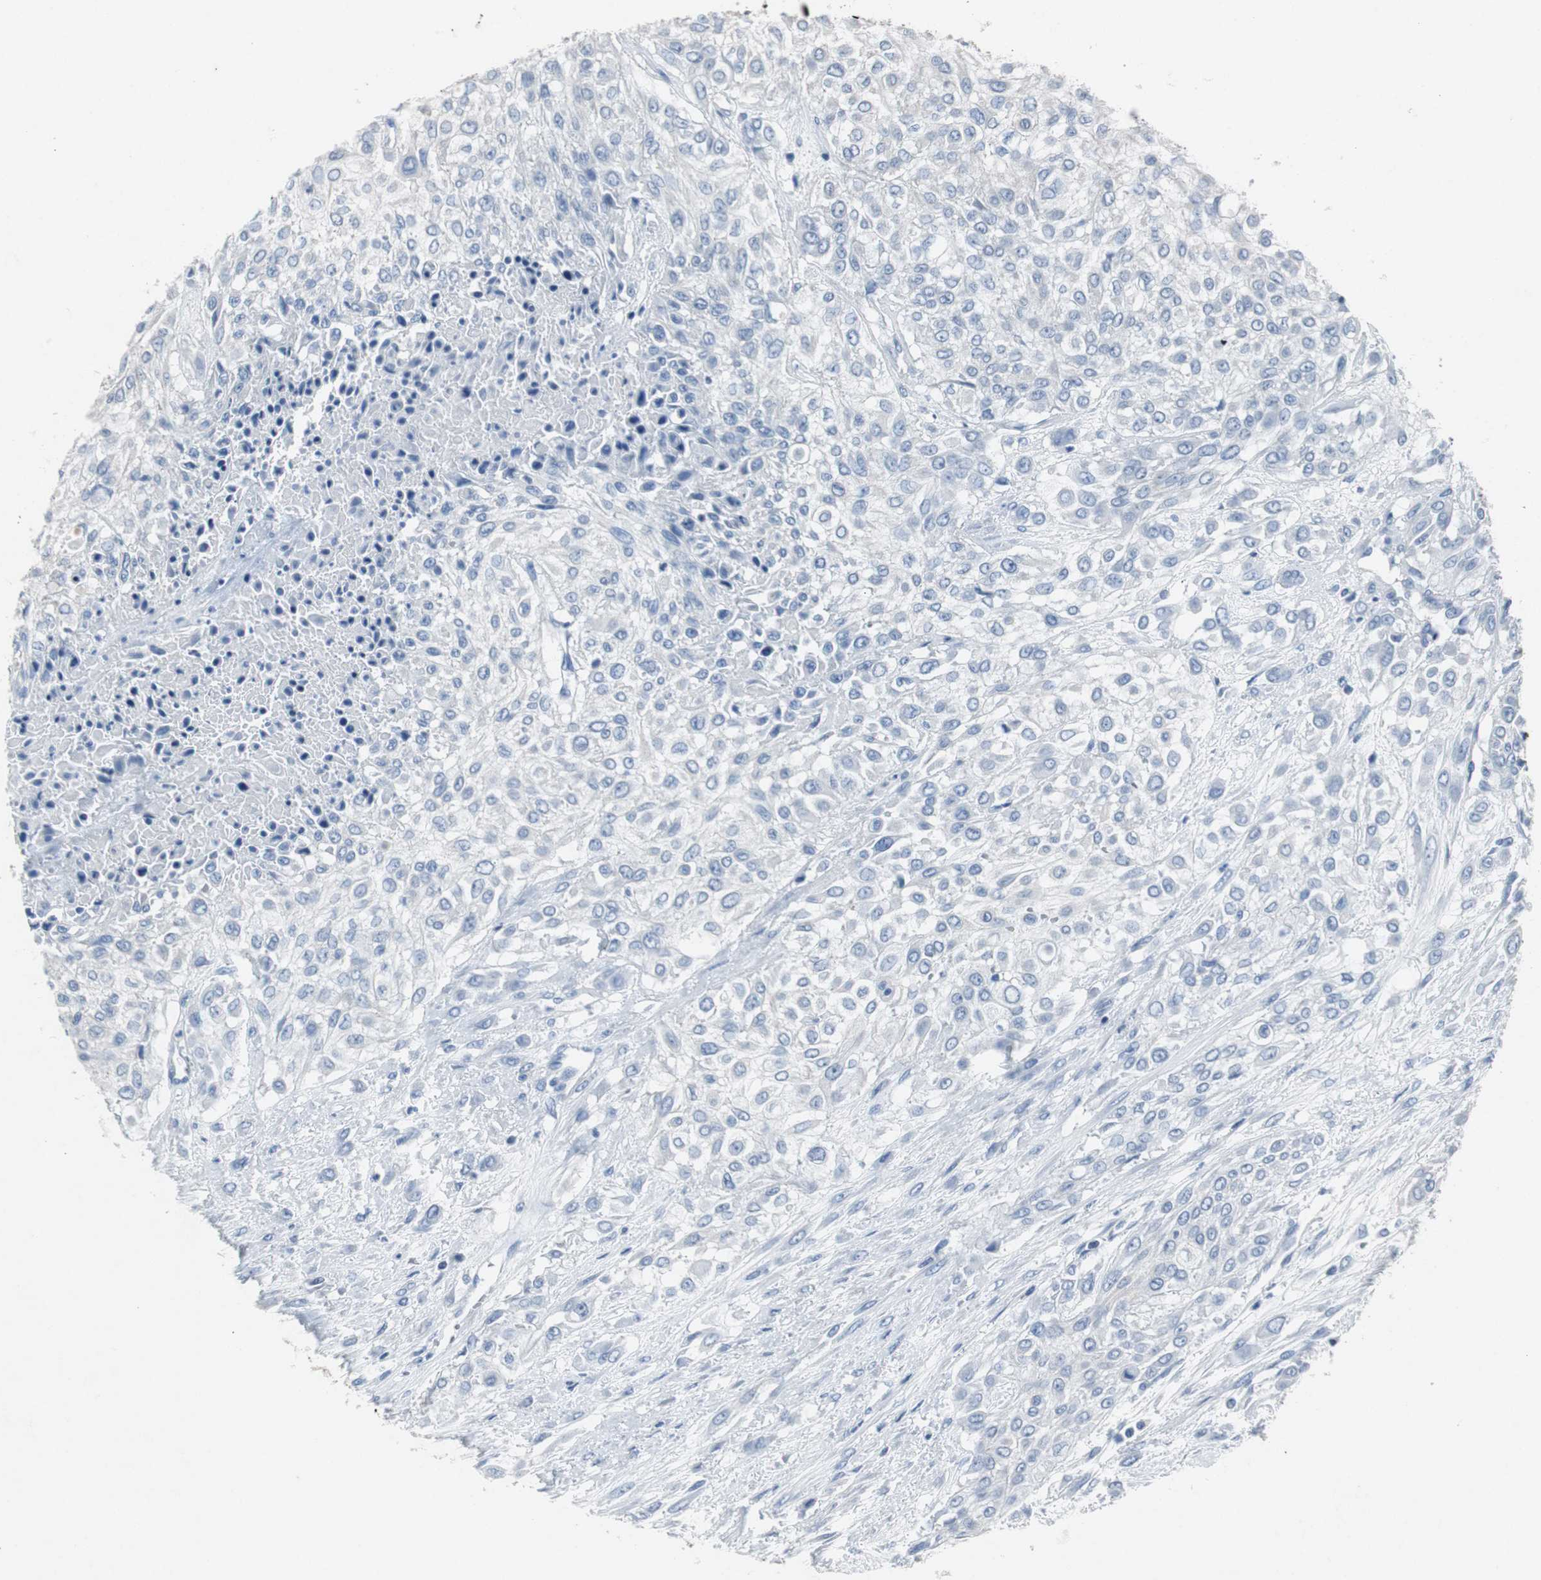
{"staining": {"intensity": "negative", "quantity": "none", "location": "none"}, "tissue": "urothelial cancer", "cell_type": "Tumor cells", "image_type": "cancer", "snomed": [{"axis": "morphology", "description": "Urothelial carcinoma, High grade"}, {"axis": "topography", "description": "Urinary bladder"}], "caption": "This is a micrograph of IHC staining of high-grade urothelial carcinoma, which shows no expression in tumor cells. (DAB (3,3'-diaminobenzidine) immunohistochemistry with hematoxylin counter stain).", "gene": "LRP2", "patient": {"sex": "male", "age": 57}}